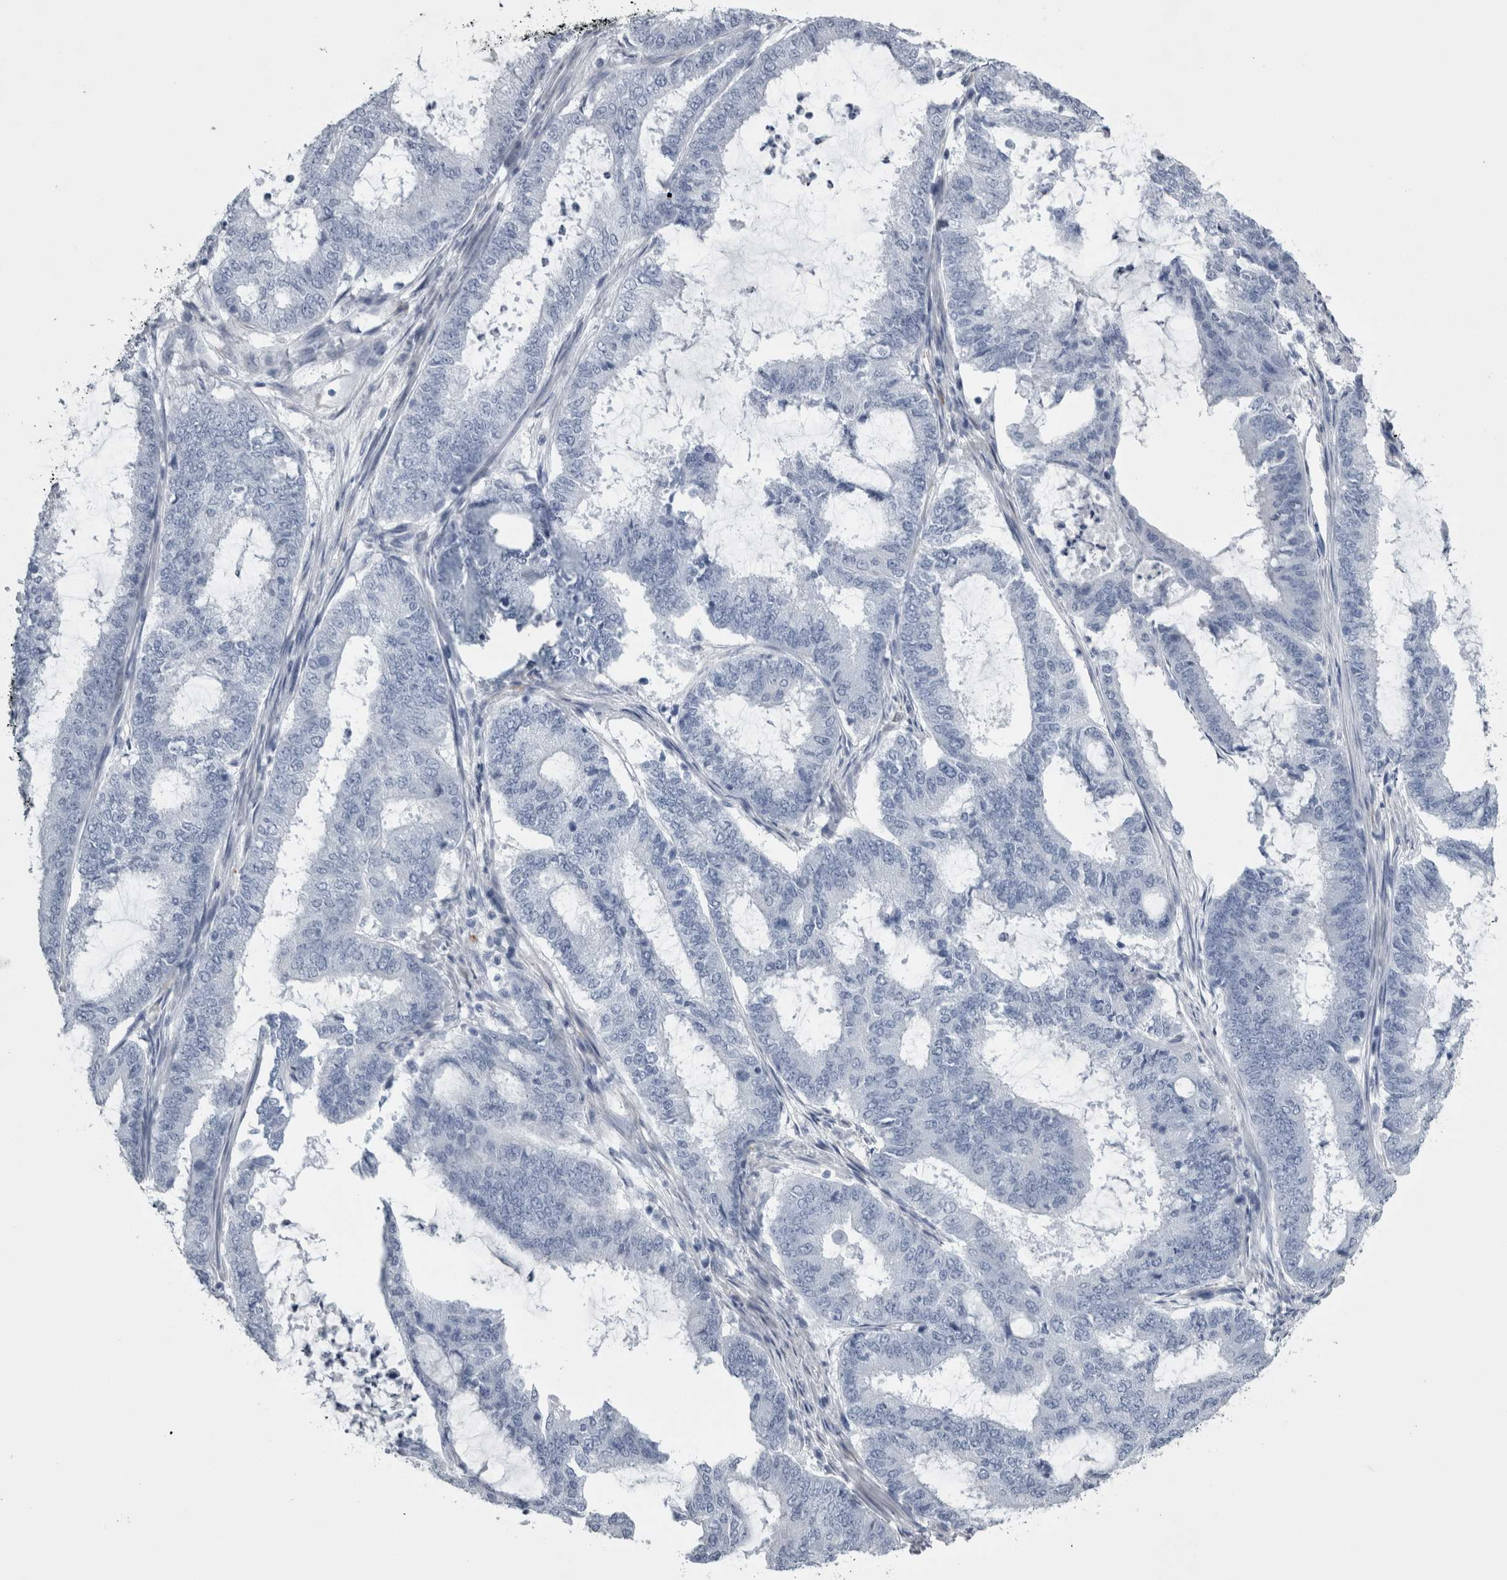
{"staining": {"intensity": "negative", "quantity": "none", "location": "none"}, "tissue": "endometrial cancer", "cell_type": "Tumor cells", "image_type": "cancer", "snomed": [{"axis": "morphology", "description": "Adenocarcinoma, NOS"}, {"axis": "topography", "description": "Endometrium"}], "caption": "Adenocarcinoma (endometrial) was stained to show a protein in brown. There is no significant staining in tumor cells.", "gene": "VWDE", "patient": {"sex": "female", "age": 51}}